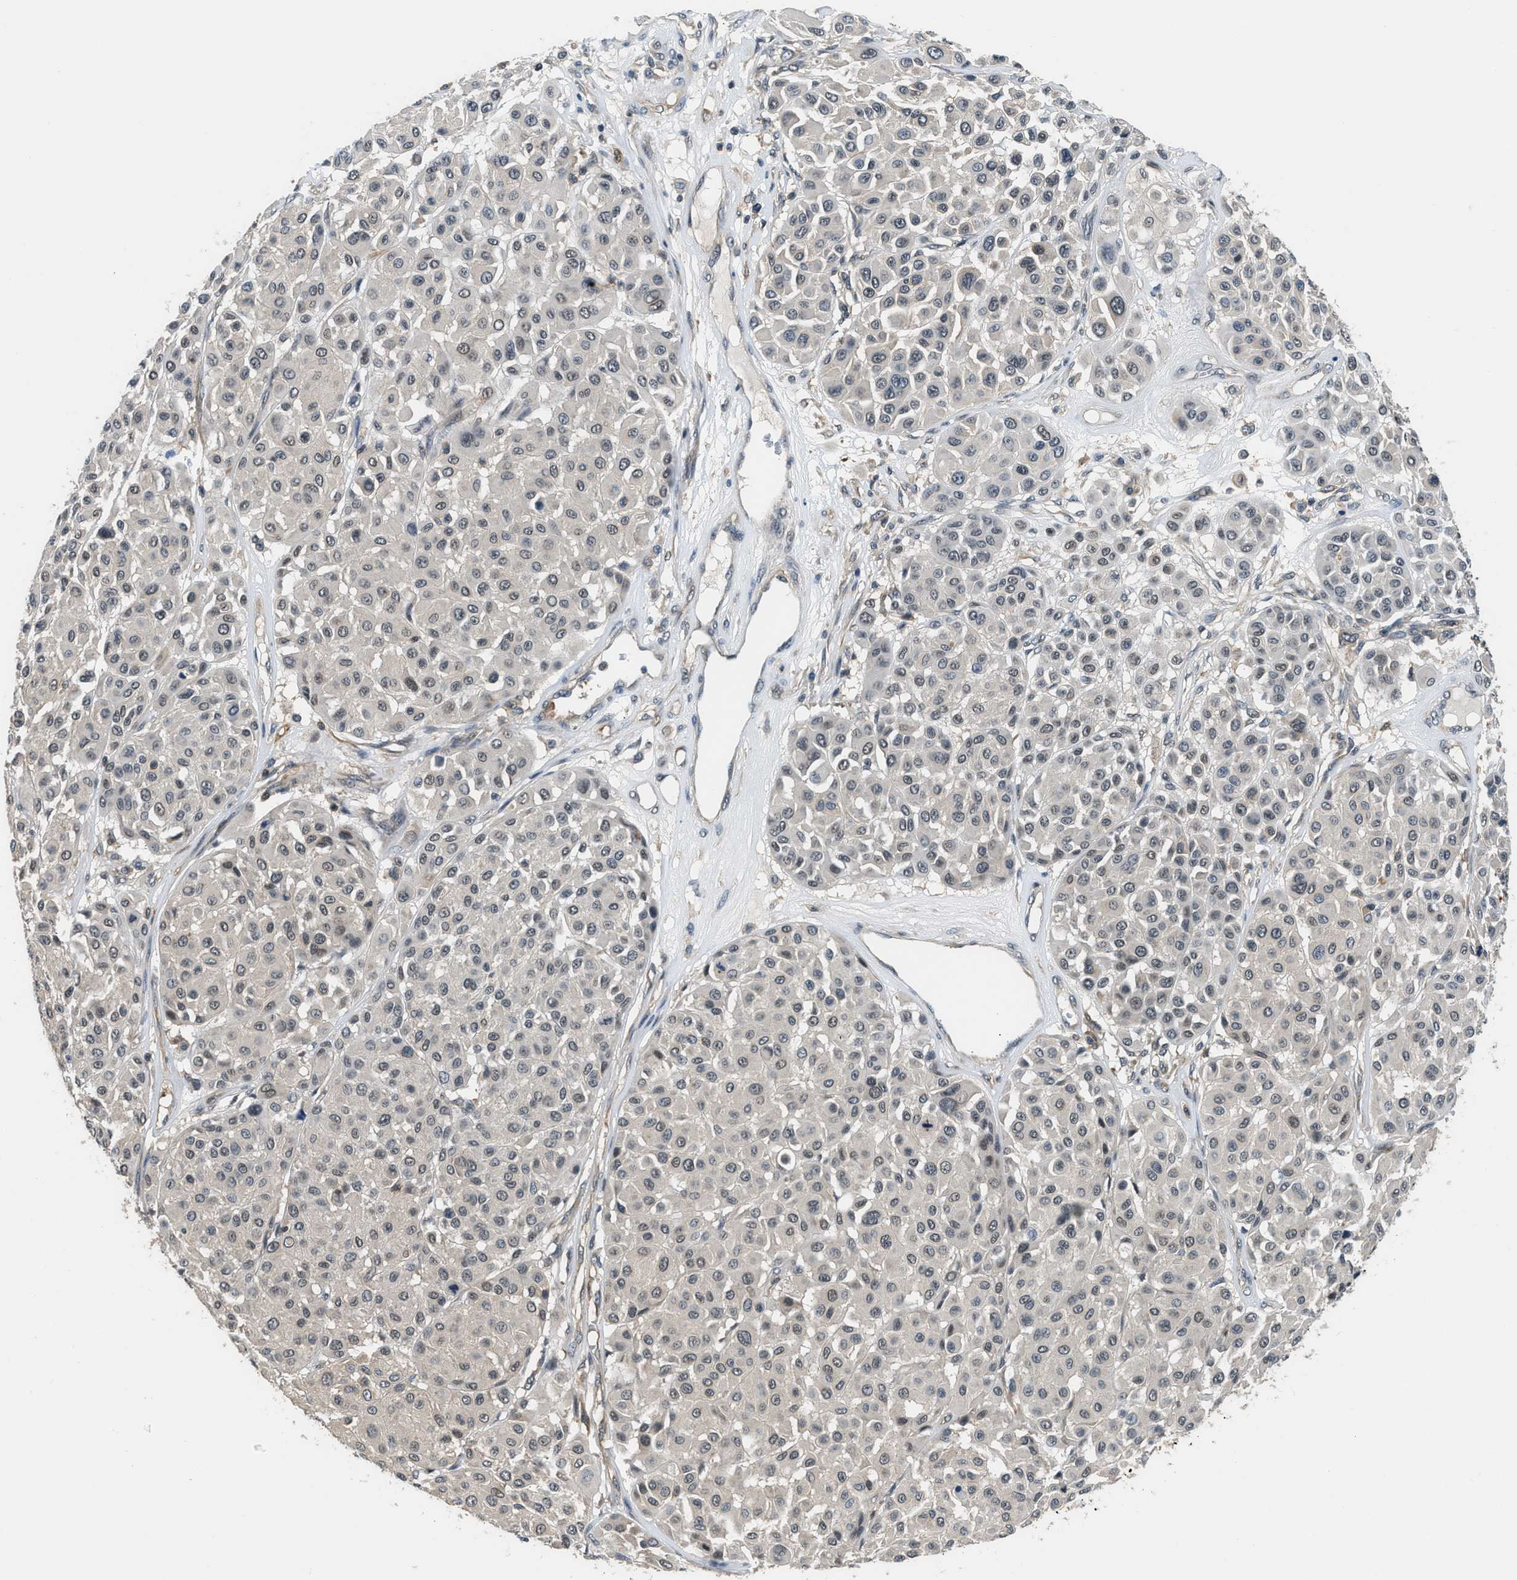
{"staining": {"intensity": "negative", "quantity": "none", "location": "none"}, "tissue": "melanoma", "cell_type": "Tumor cells", "image_type": "cancer", "snomed": [{"axis": "morphology", "description": "Malignant melanoma, Metastatic site"}, {"axis": "topography", "description": "Soft tissue"}], "caption": "Immunohistochemistry micrograph of neoplastic tissue: human malignant melanoma (metastatic site) stained with DAB exhibits no significant protein expression in tumor cells.", "gene": "MTMR1", "patient": {"sex": "male", "age": 41}}